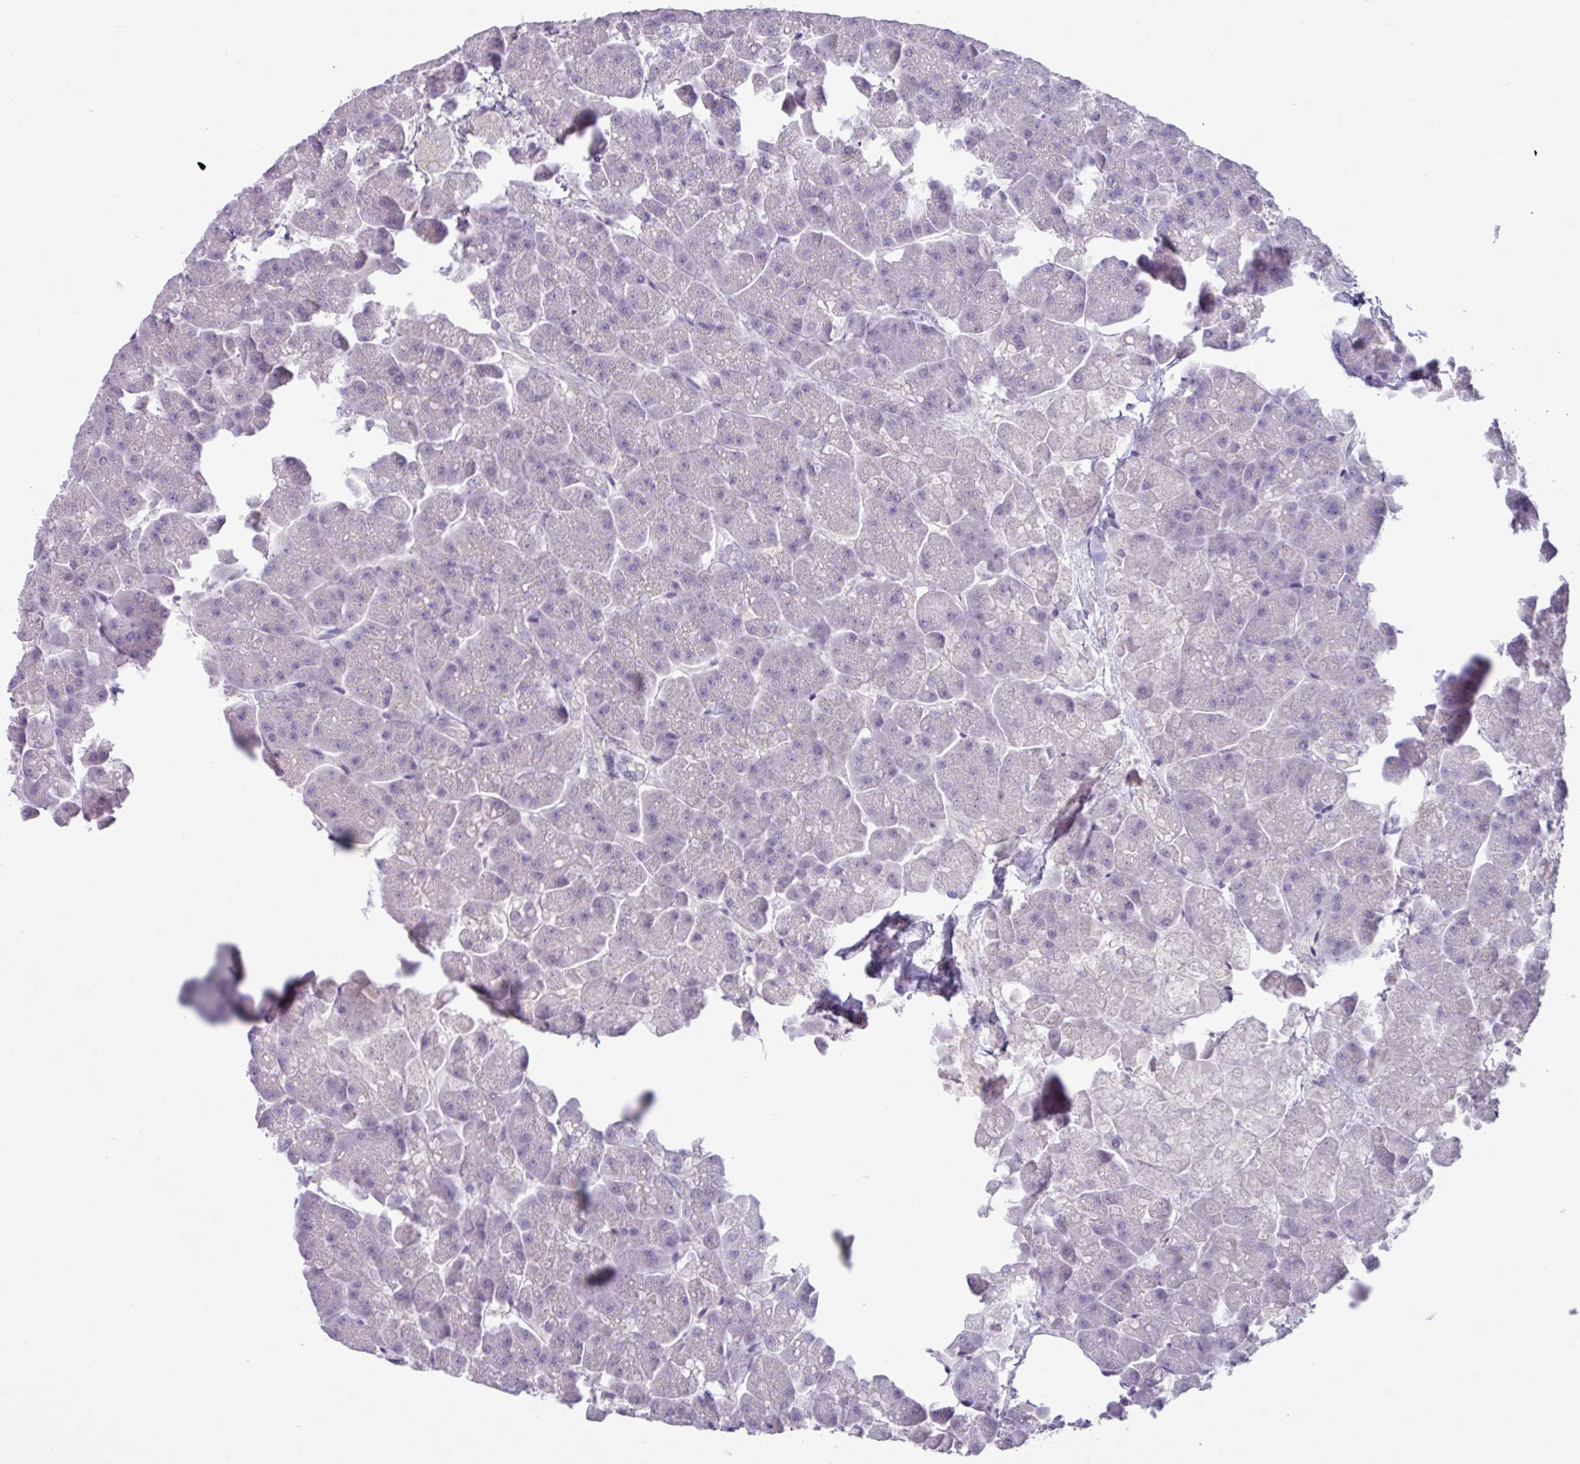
{"staining": {"intensity": "negative", "quantity": "none", "location": "none"}, "tissue": "pancreas", "cell_type": "Exocrine glandular cells", "image_type": "normal", "snomed": [{"axis": "morphology", "description": "Normal tissue, NOS"}, {"axis": "topography", "description": "Pancreas"}, {"axis": "topography", "description": "Peripheral nerve tissue"}], "caption": "Protein analysis of unremarkable pancreas exhibits no significant staining in exocrine glandular cells. (Immunohistochemistry (ihc), brightfield microscopy, high magnification).", "gene": "ZNF524", "patient": {"sex": "male", "age": 54}}